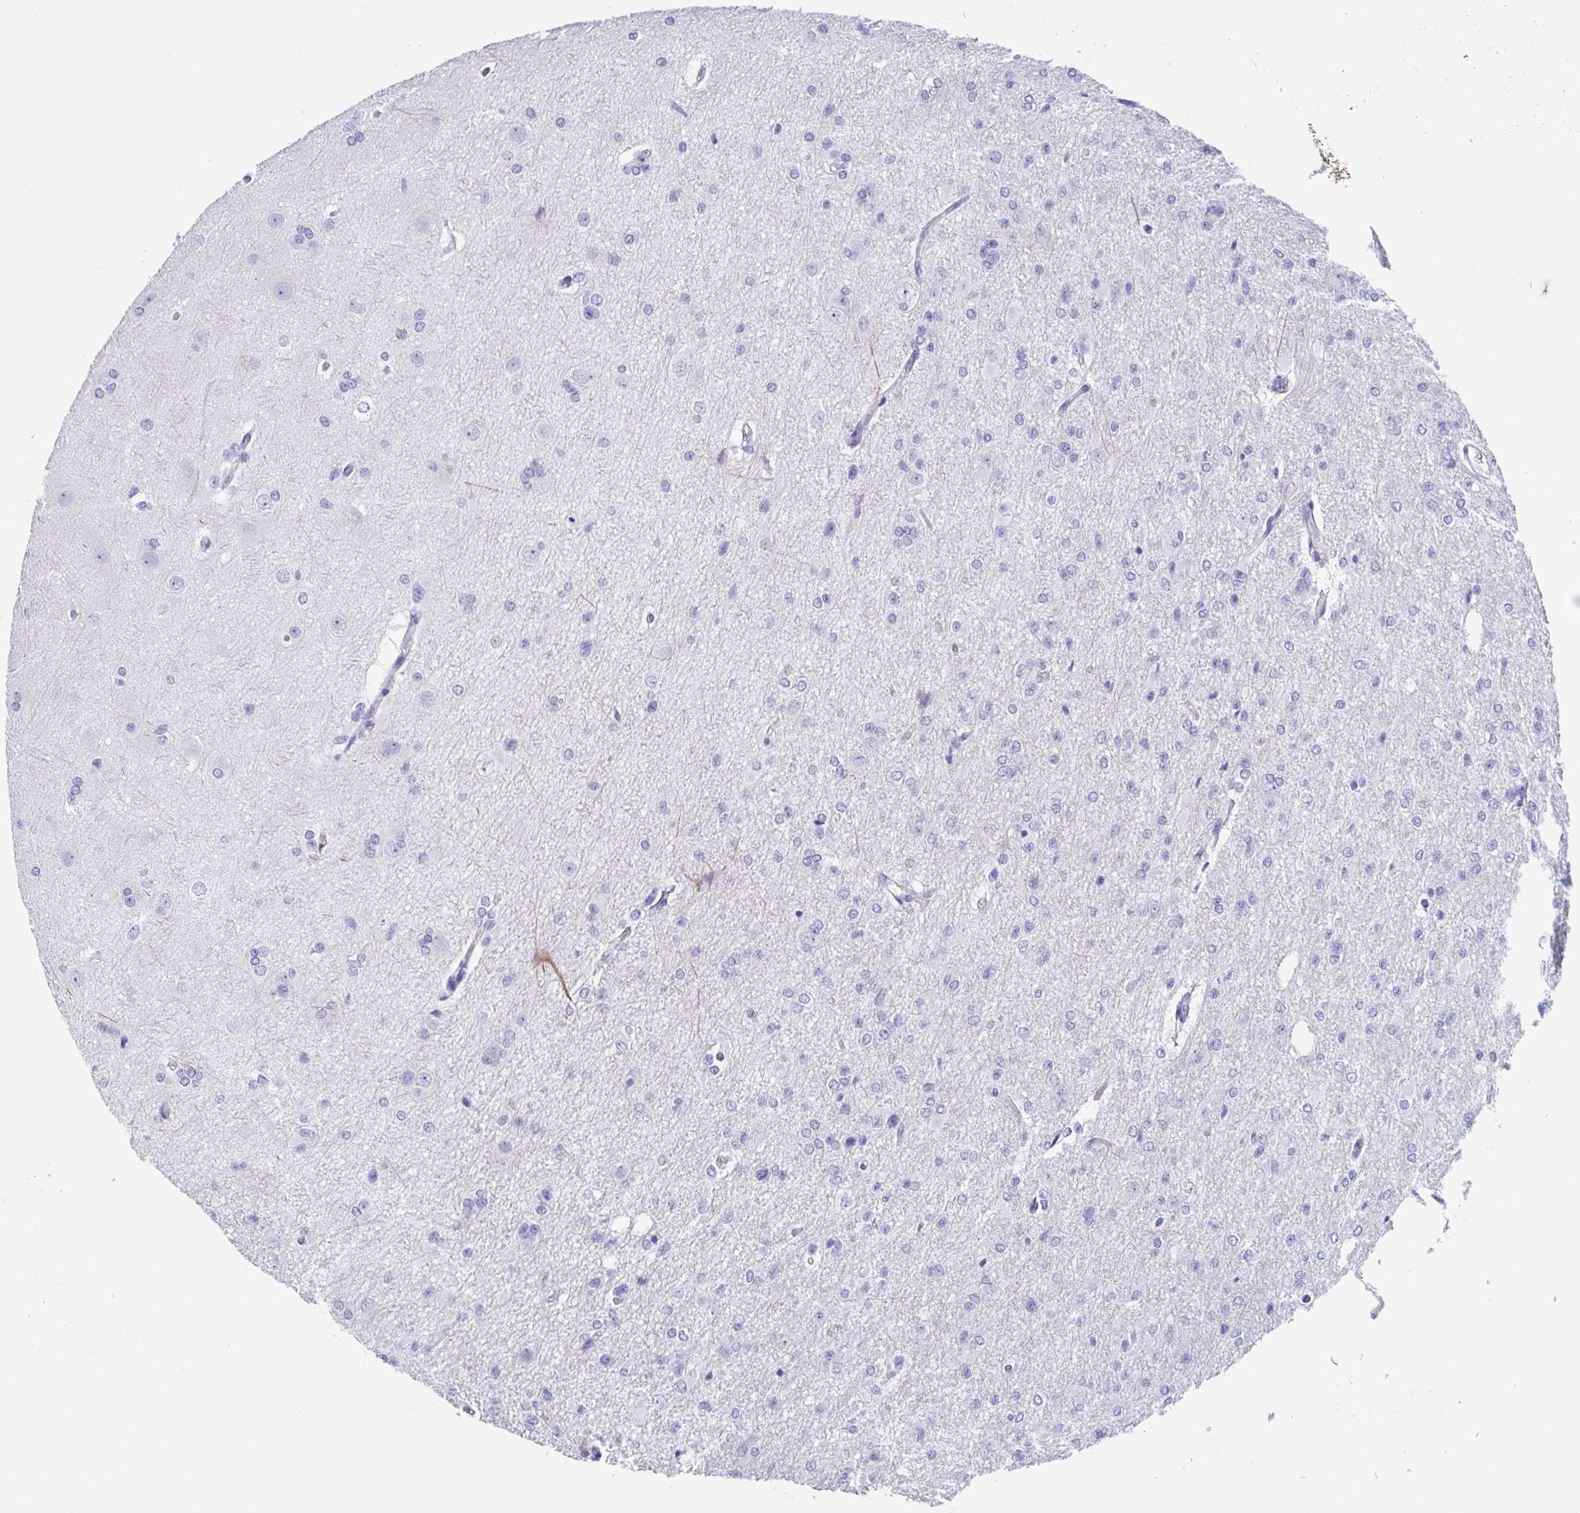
{"staining": {"intensity": "negative", "quantity": "none", "location": "none"}, "tissue": "glioma", "cell_type": "Tumor cells", "image_type": "cancer", "snomed": [{"axis": "morphology", "description": "Glioma, malignant, Low grade"}, {"axis": "topography", "description": "Brain"}], "caption": "Immunohistochemical staining of human glioma shows no significant positivity in tumor cells.", "gene": "ZPBP", "patient": {"sex": "male", "age": 26}}